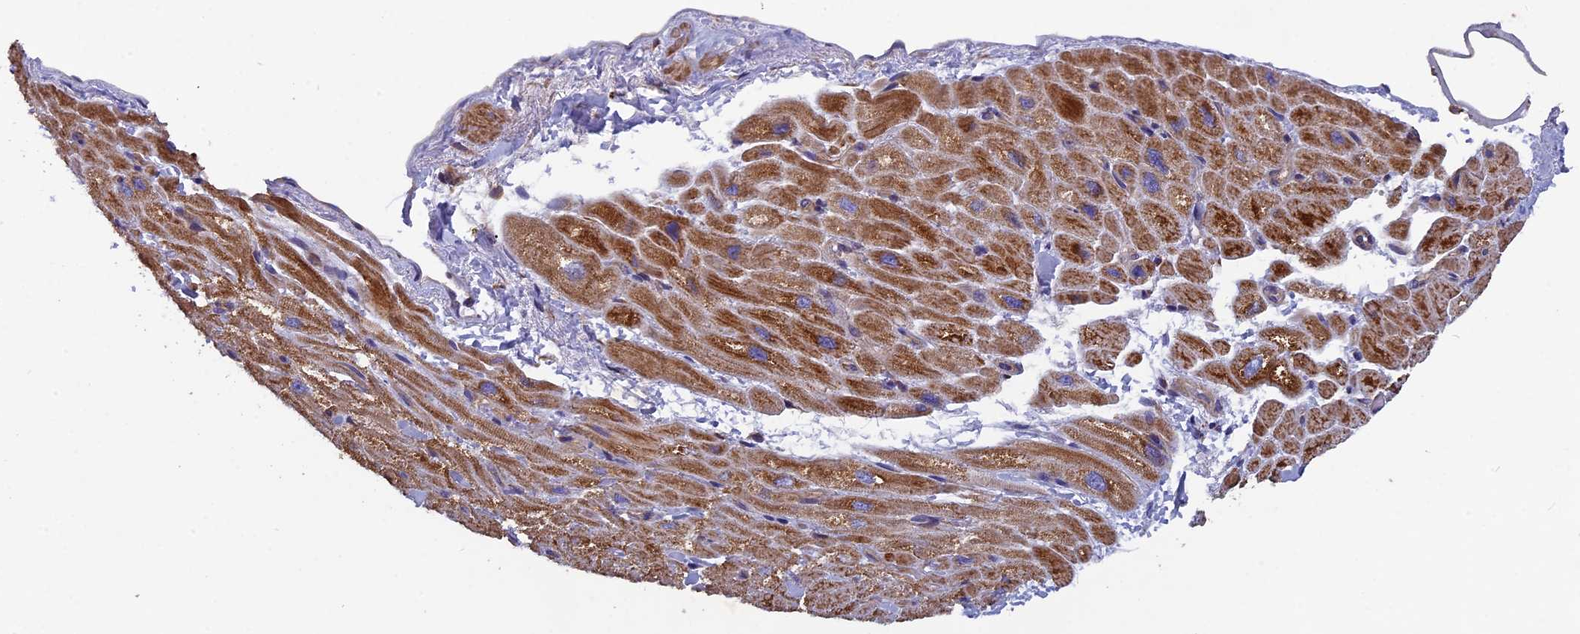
{"staining": {"intensity": "moderate", "quantity": "<25%", "location": "cytoplasmic/membranous"}, "tissue": "heart muscle", "cell_type": "Cardiomyocytes", "image_type": "normal", "snomed": [{"axis": "morphology", "description": "Normal tissue, NOS"}, {"axis": "topography", "description": "Heart"}], "caption": "The histopathology image shows staining of normal heart muscle, revealing moderate cytoplasmic/membranous protein expression (brown color) within cardiomyocytes. The staining was performed using DAB (3,3'-diaminobenzidine), with brown indicating positive protein expression. Nuclei are stained blue with hematoxylin.", "gene": "CCDC153", "patient": {"sex": "male", "age": 65}}